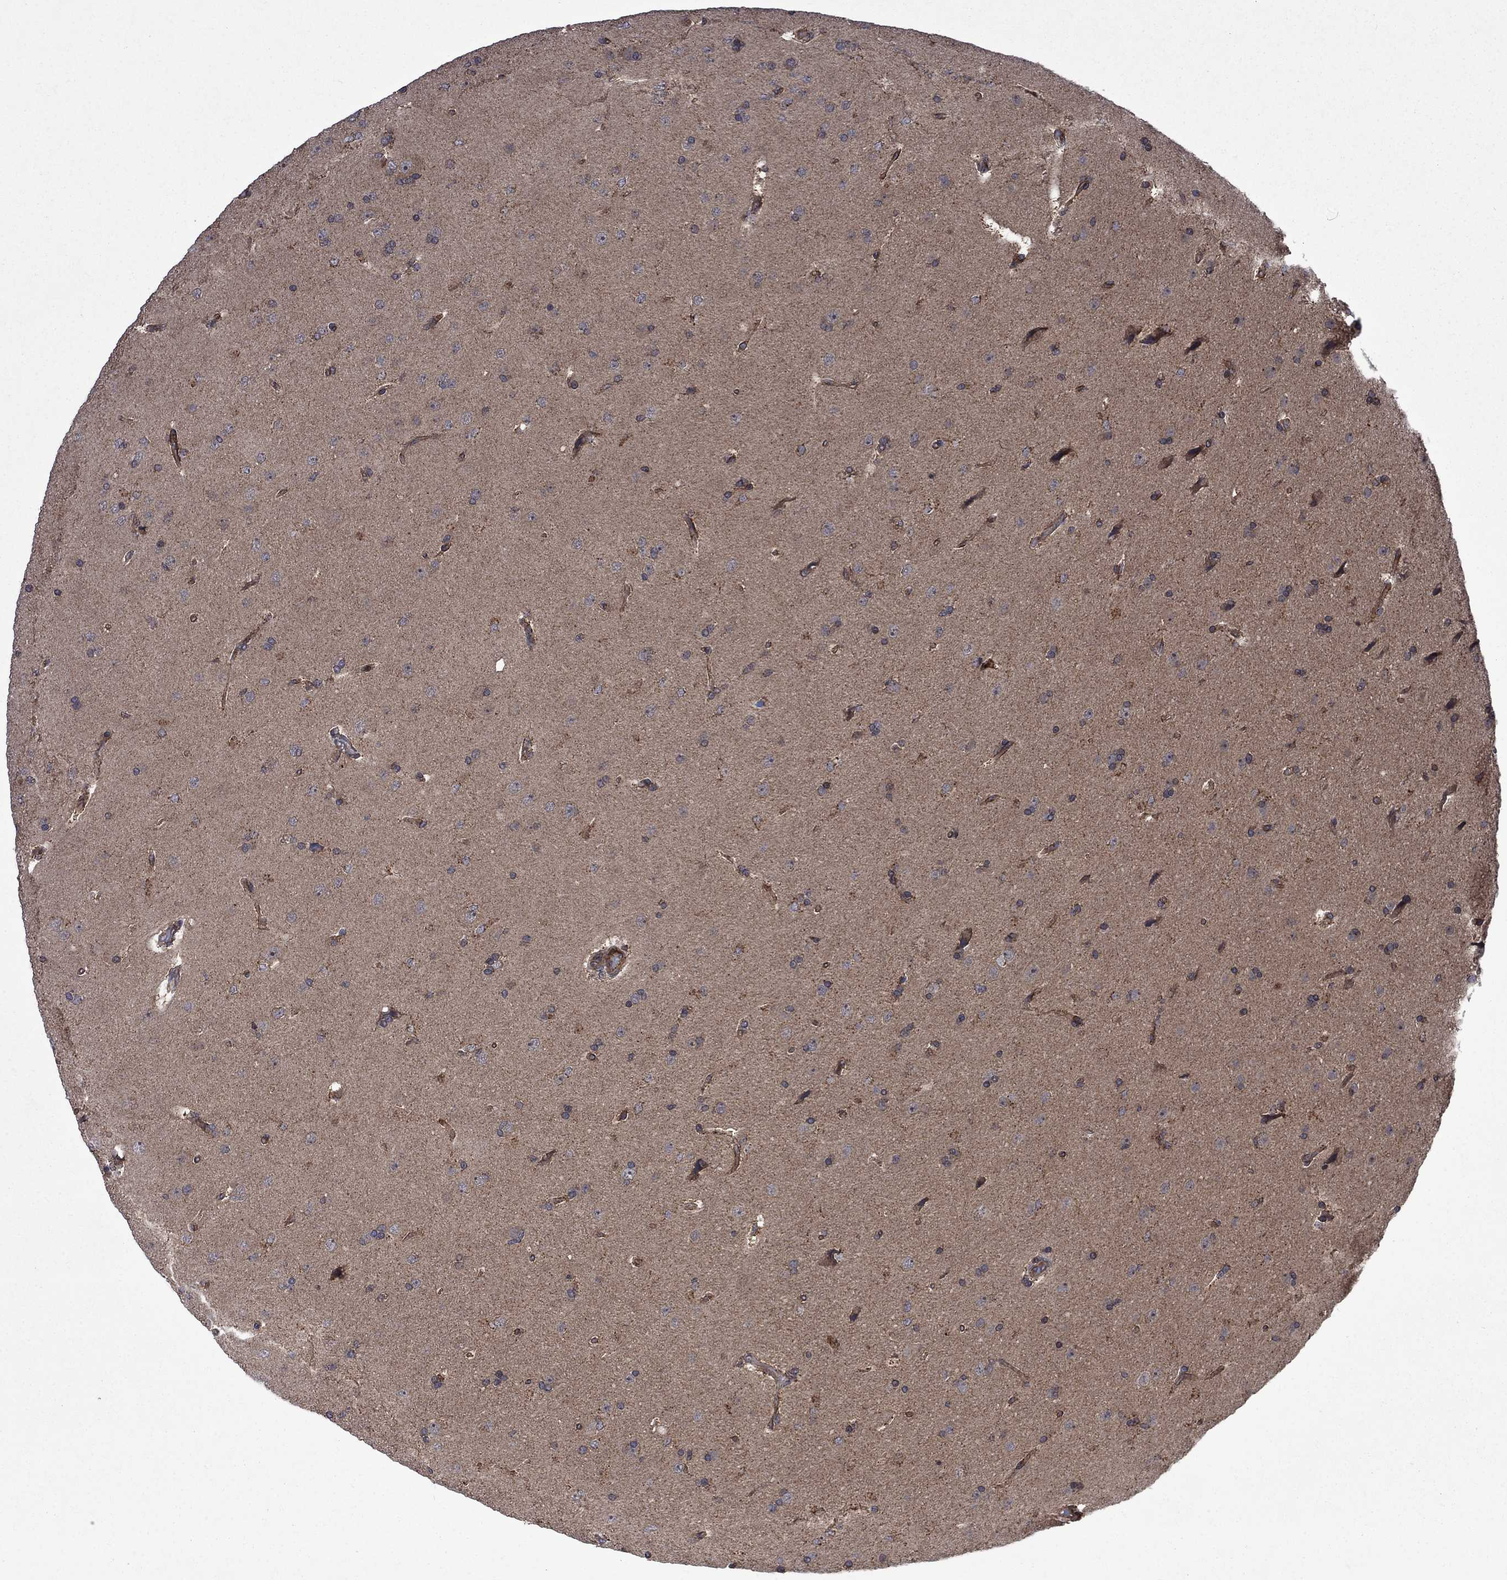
{"staining": {"intensity": "negative", "quantity": "none", "location": "none"}, "tissue": "glioma", "cell_type": "Tumor cells", "image_type": "cancer", "snomed": [{"axis": "morphology", "description": "Glioma, malignant, NOS"}, {"axis": "topography", "description": "Cerebral cortex"}], "caption": "Immunohistochemical staining of glioma (malignant) shows no significant expression in tumor cells.", "gene": "TMEM33", "patient": {"sex": "male", "age": 58}}